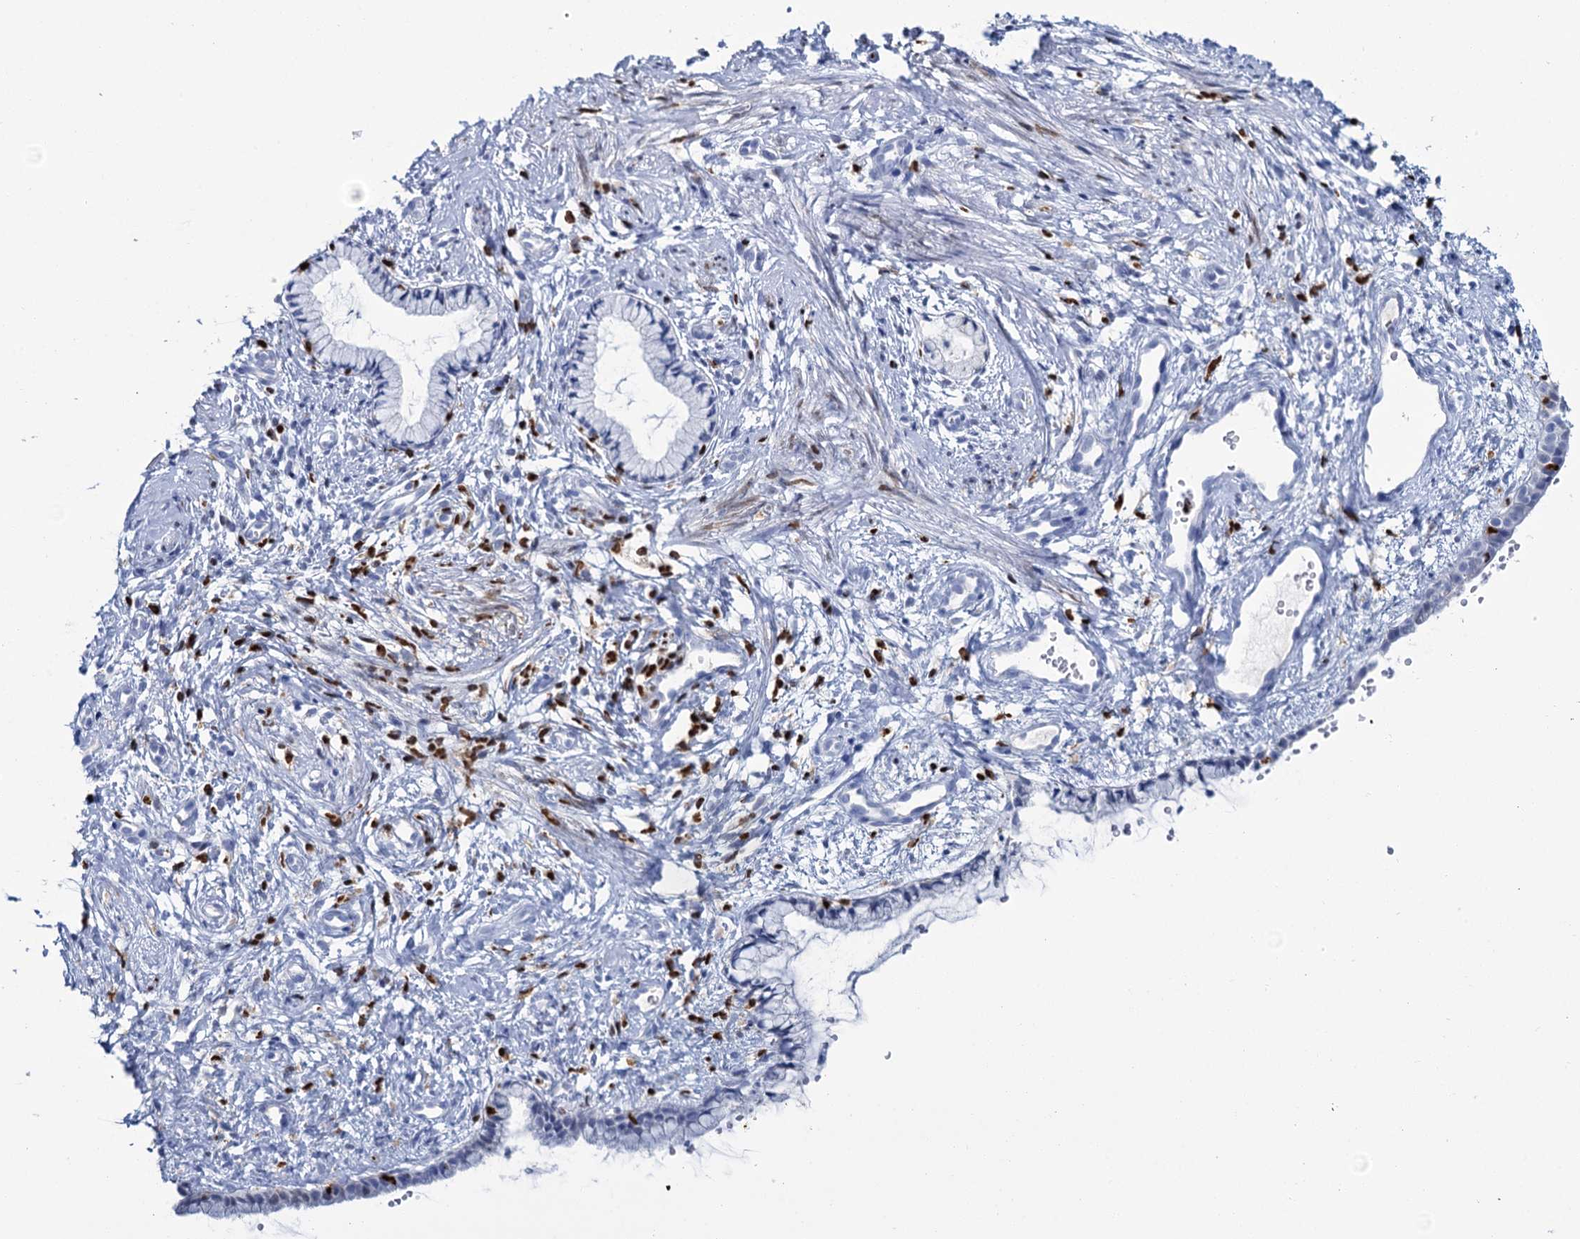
{"staining": {"intensity": "negative", "quantity": "none", "location": "none"}, "tissue": "cervix", "cell_type": "Glandular cells", "image_type": "normal", "snomed": [{"axis": "morphology", "description": "Normal tissue, NOS"}, {"axis": "topography", "description": "Cervix"}], "caption": "DAB (3,3'-diaminobenzidine) immunohistochemical staining of normal human cervix displays no significant positivity in glandular cells. (Brightfield microscopy of DAB immunohistochemistry (IHC) at high magnification).", "gene": "CELF2", "patient": {"sex": "female", "age": 57}}